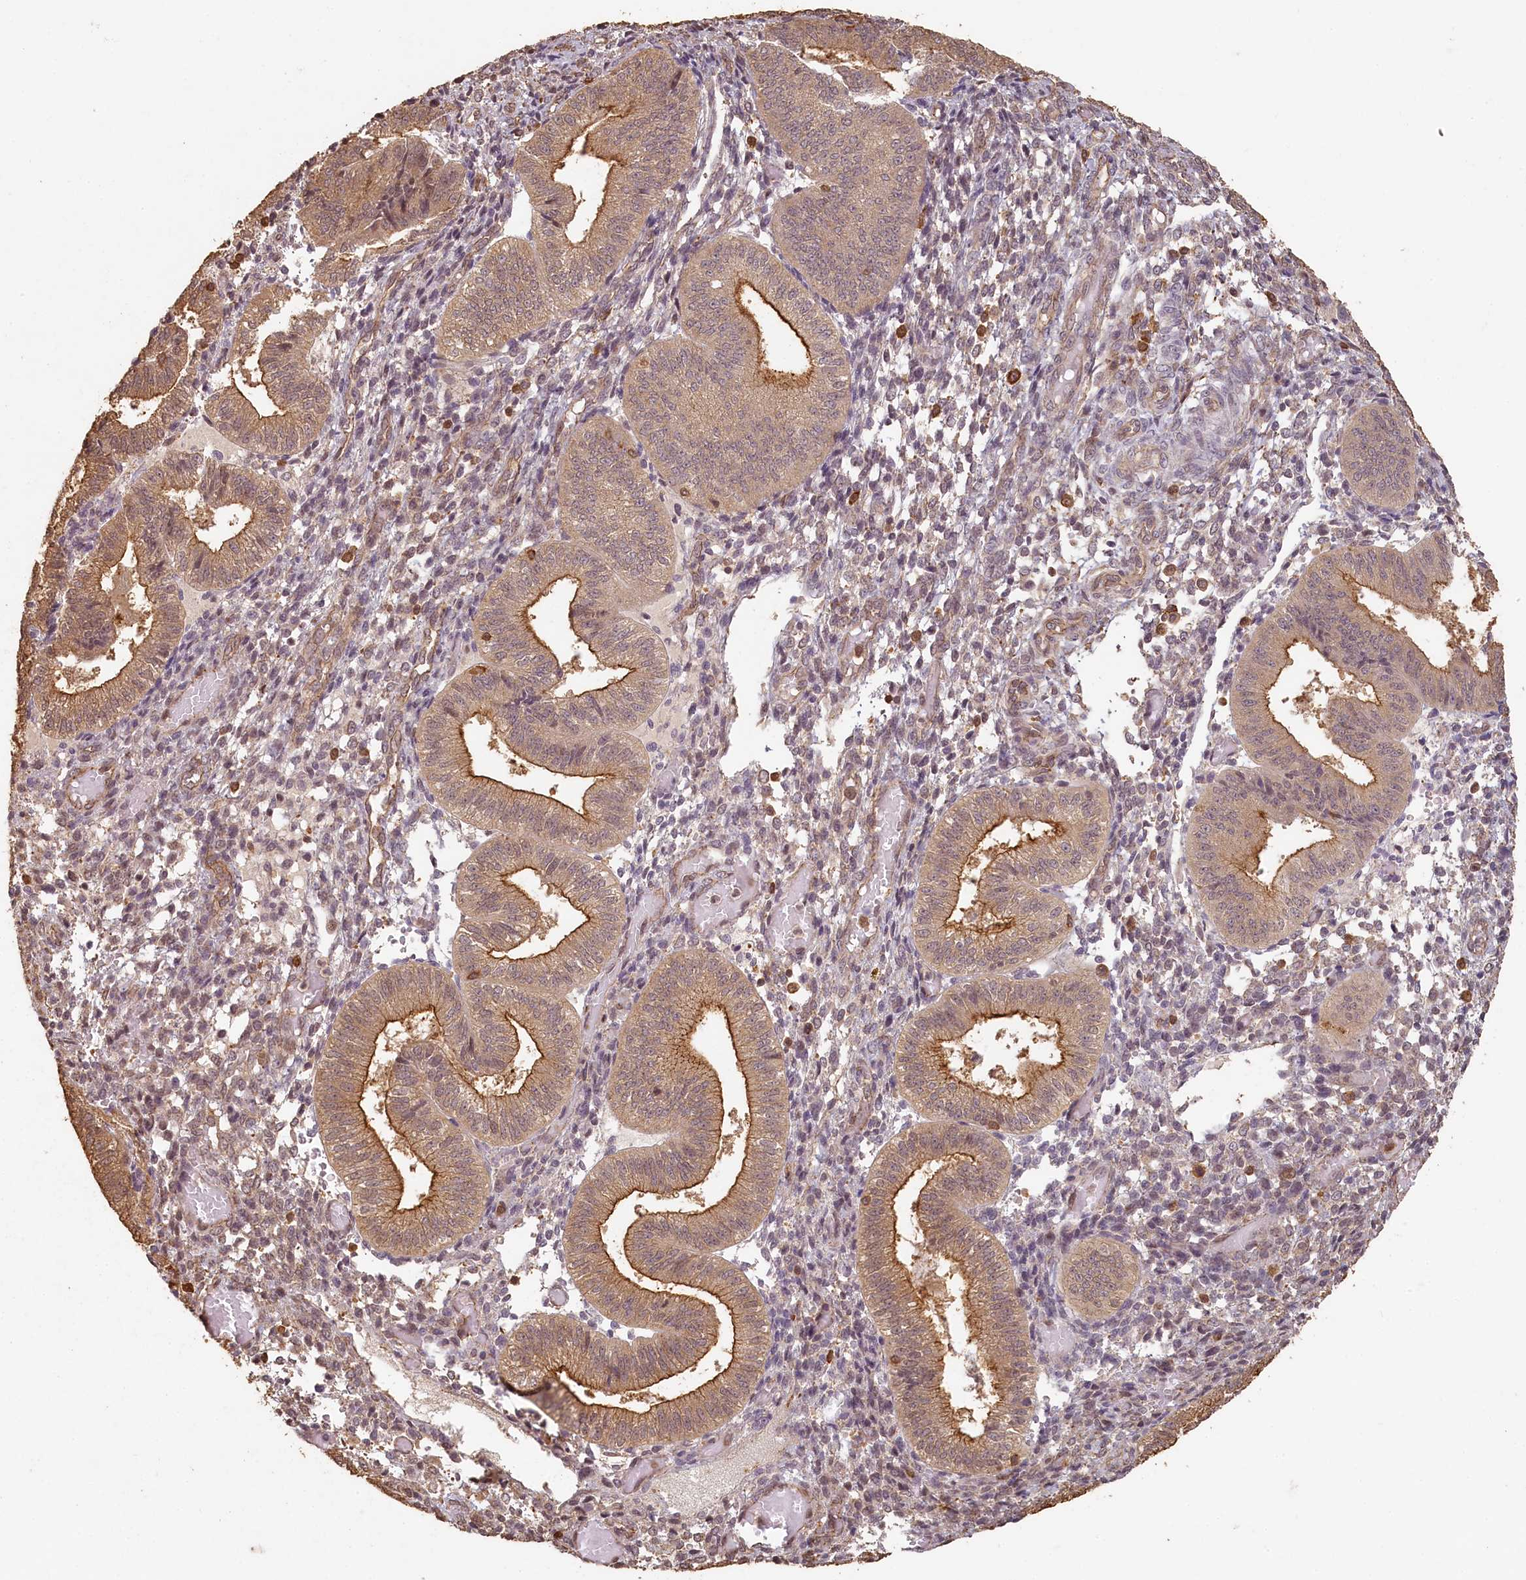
{"staining": {"intensity": "weak", "quantity": "25%-75%", "location": "cytoplasmic/membranous"}, "tissue": "endometrium", "cell_type": "Cells in endometrial stroma", "image_type": "normal", "snomed": [{"axis": "morphology", "description": "Normal tissue, NOS"}, {"axis": "topography", "description": "Endometrium"}], "caption": "Immunohistochemical staining of unremarkable endometrium shows 25%-75% levels of weak cytoplasmic/membranous protein expression in about 25%-75% of cells in endometrial stroma.", "gene": "MADD", "patient": {"sex": "female", "age": 34}}